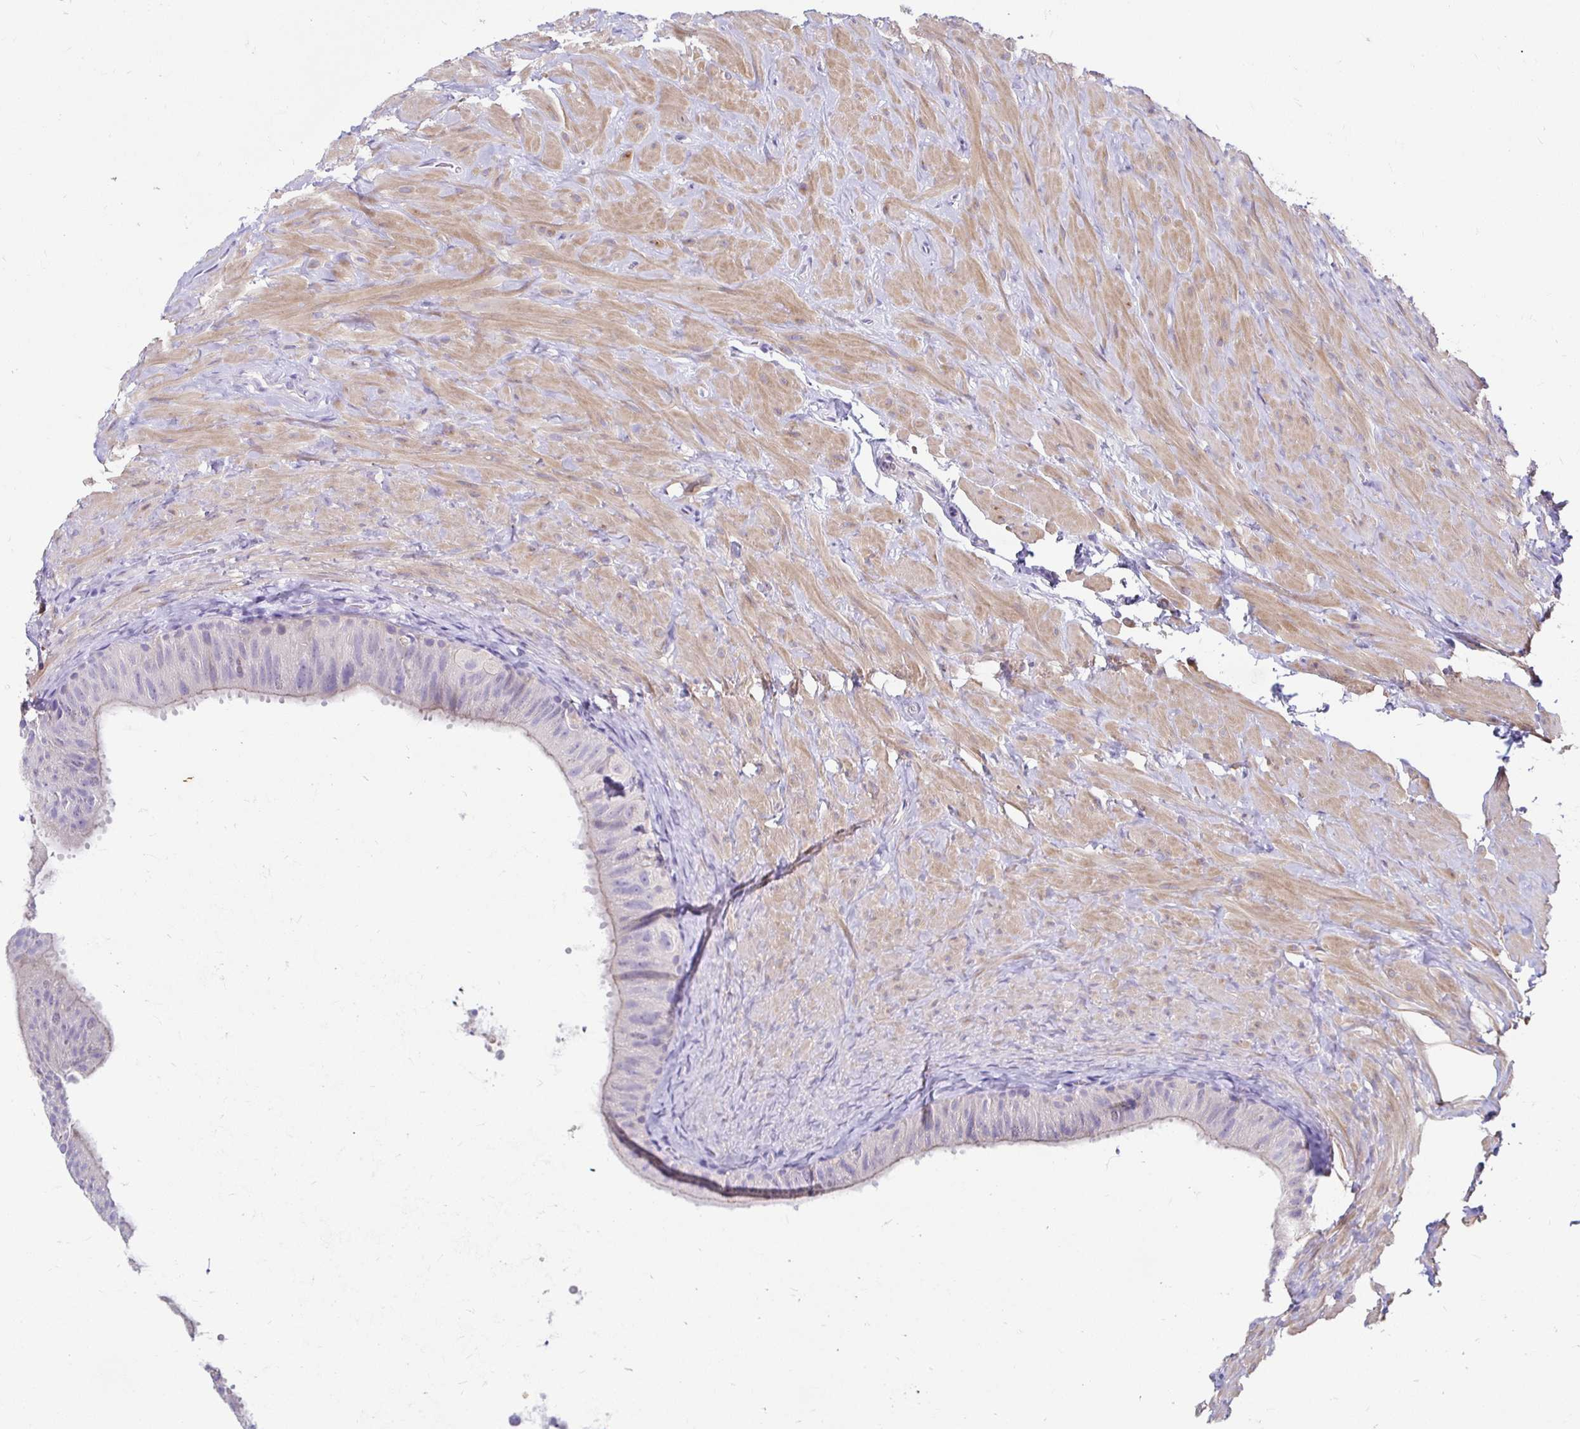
{"staining": {"intensity": "weak", "quantity": "<25%", "location": "cytoplasmic/membranous"}, "tissue": "epididymis", "cell_type": "Glandular cells", "image_type": "normal", "snomed": [{"axis": "morphology", "description": "Normal tissue, NOS"}, {"axis": "topography", "description": "Epididymis, spermatic cord, NOS"}, {"axis": "topography", "description": "Epididymis"}], "caption": "High power microscopy histopathology image of an immunohistochemistry image of unremarkable epididymis, revealing no significant staining in glandular cells.", "gene": "AKAP6", "patient": {"sex": "male", "age": 31}}